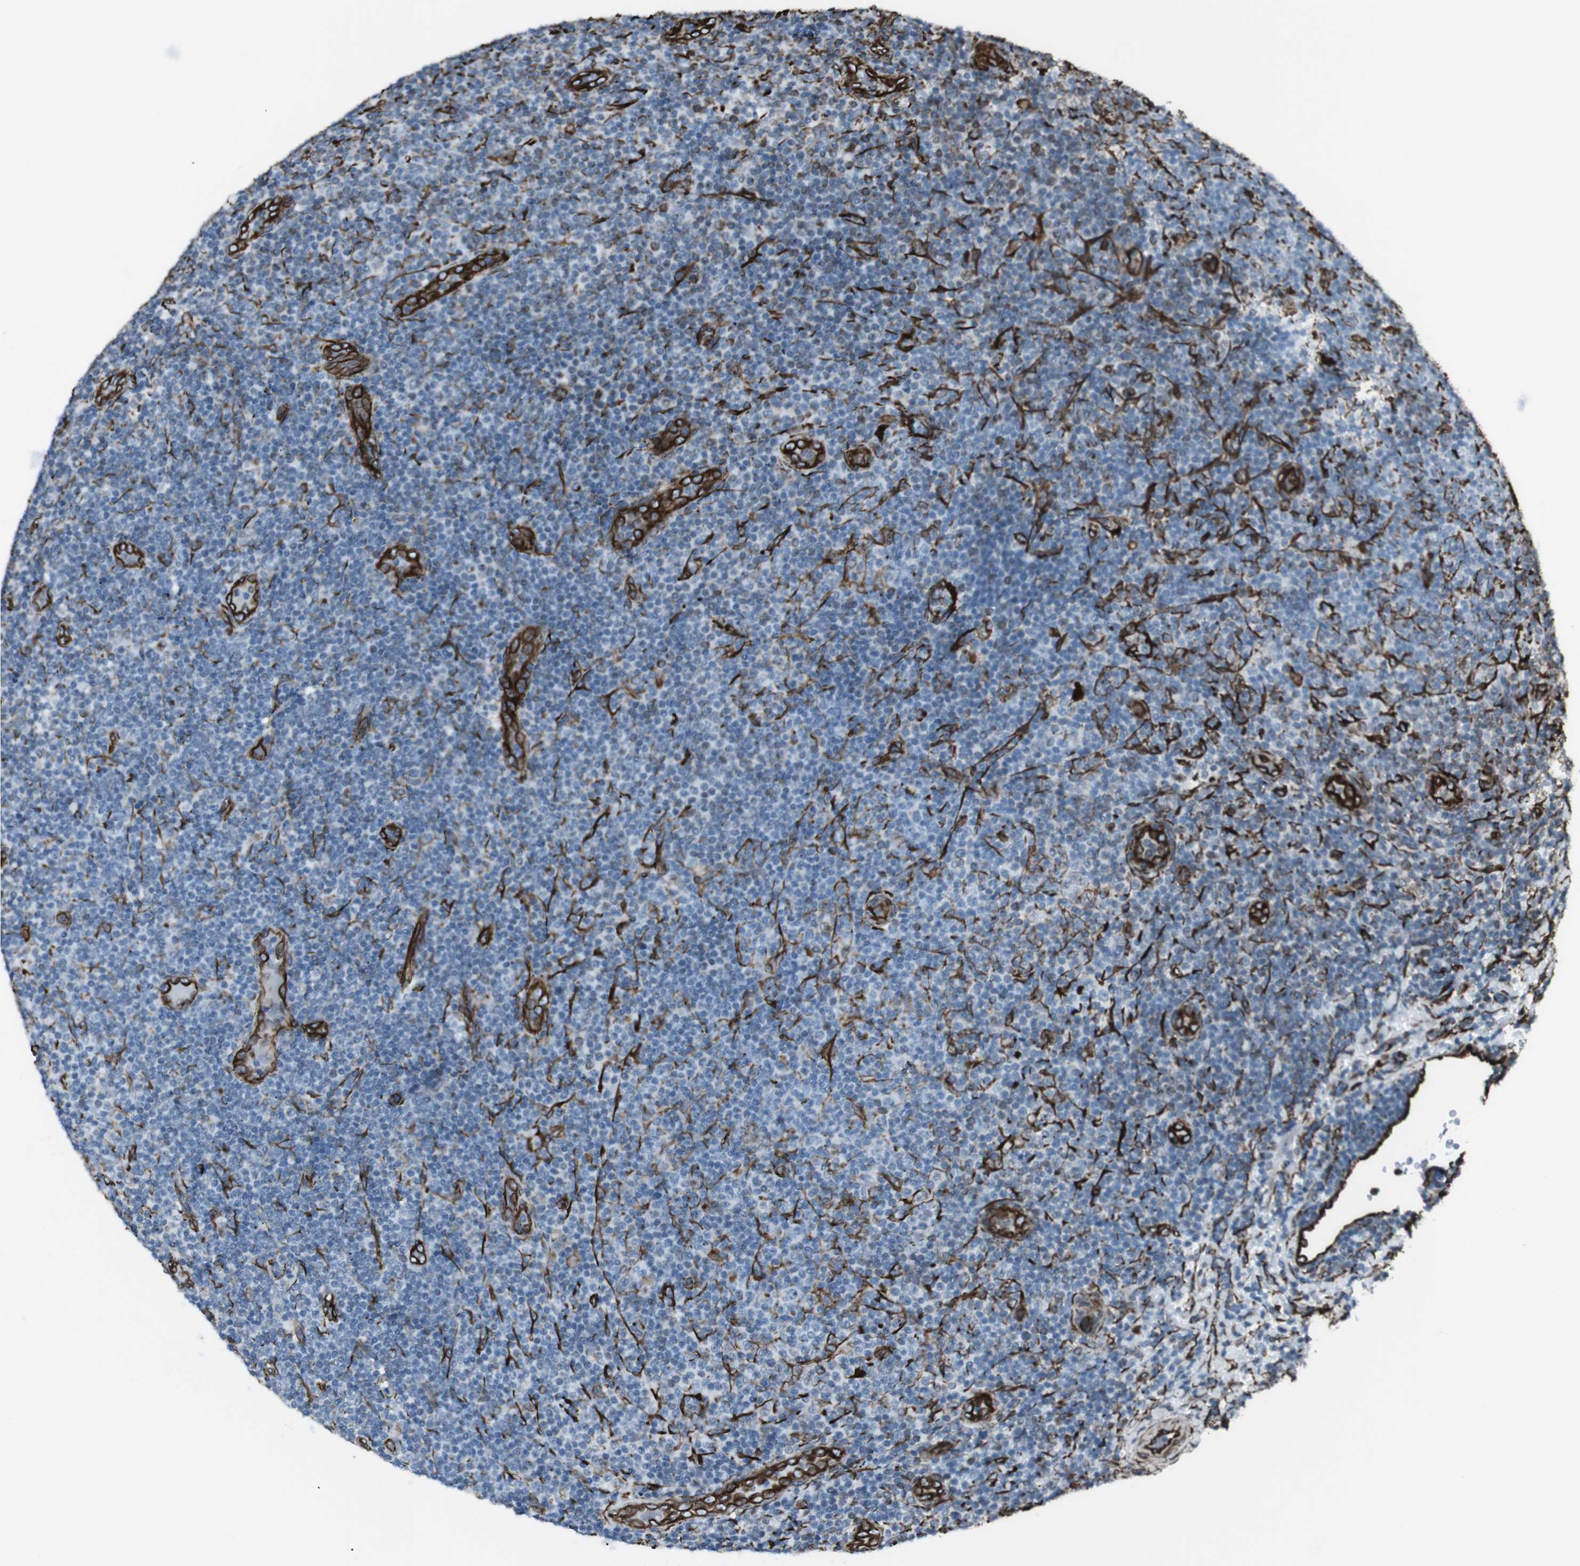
{"staining": {"intensity": "negative", "quantity": "none", "location": "none"}, "tissue": "lymphoma", "cell_type": "Tumor cells", "image_type": "cancer", "snomed": [{"axis": "morphology", "description": "Malignant lymphoma, non-Hodgkin's type, Low grade"}, {"axis": "topography", "description": "Lymph node"}], "caption": "Immunohistochemistry of human malignant lymphoma, non-Hodgkin's type (low-grade) demonstrates no positivity in tumor cells. (Stains: DAB immunohistochemistry (IHC) with hematoxylin counter stain, Microscopy: brightfield microscopy at high magnification).", "gene": "ZDHHC6", "patient": {"sex": "male", "age": 83}}